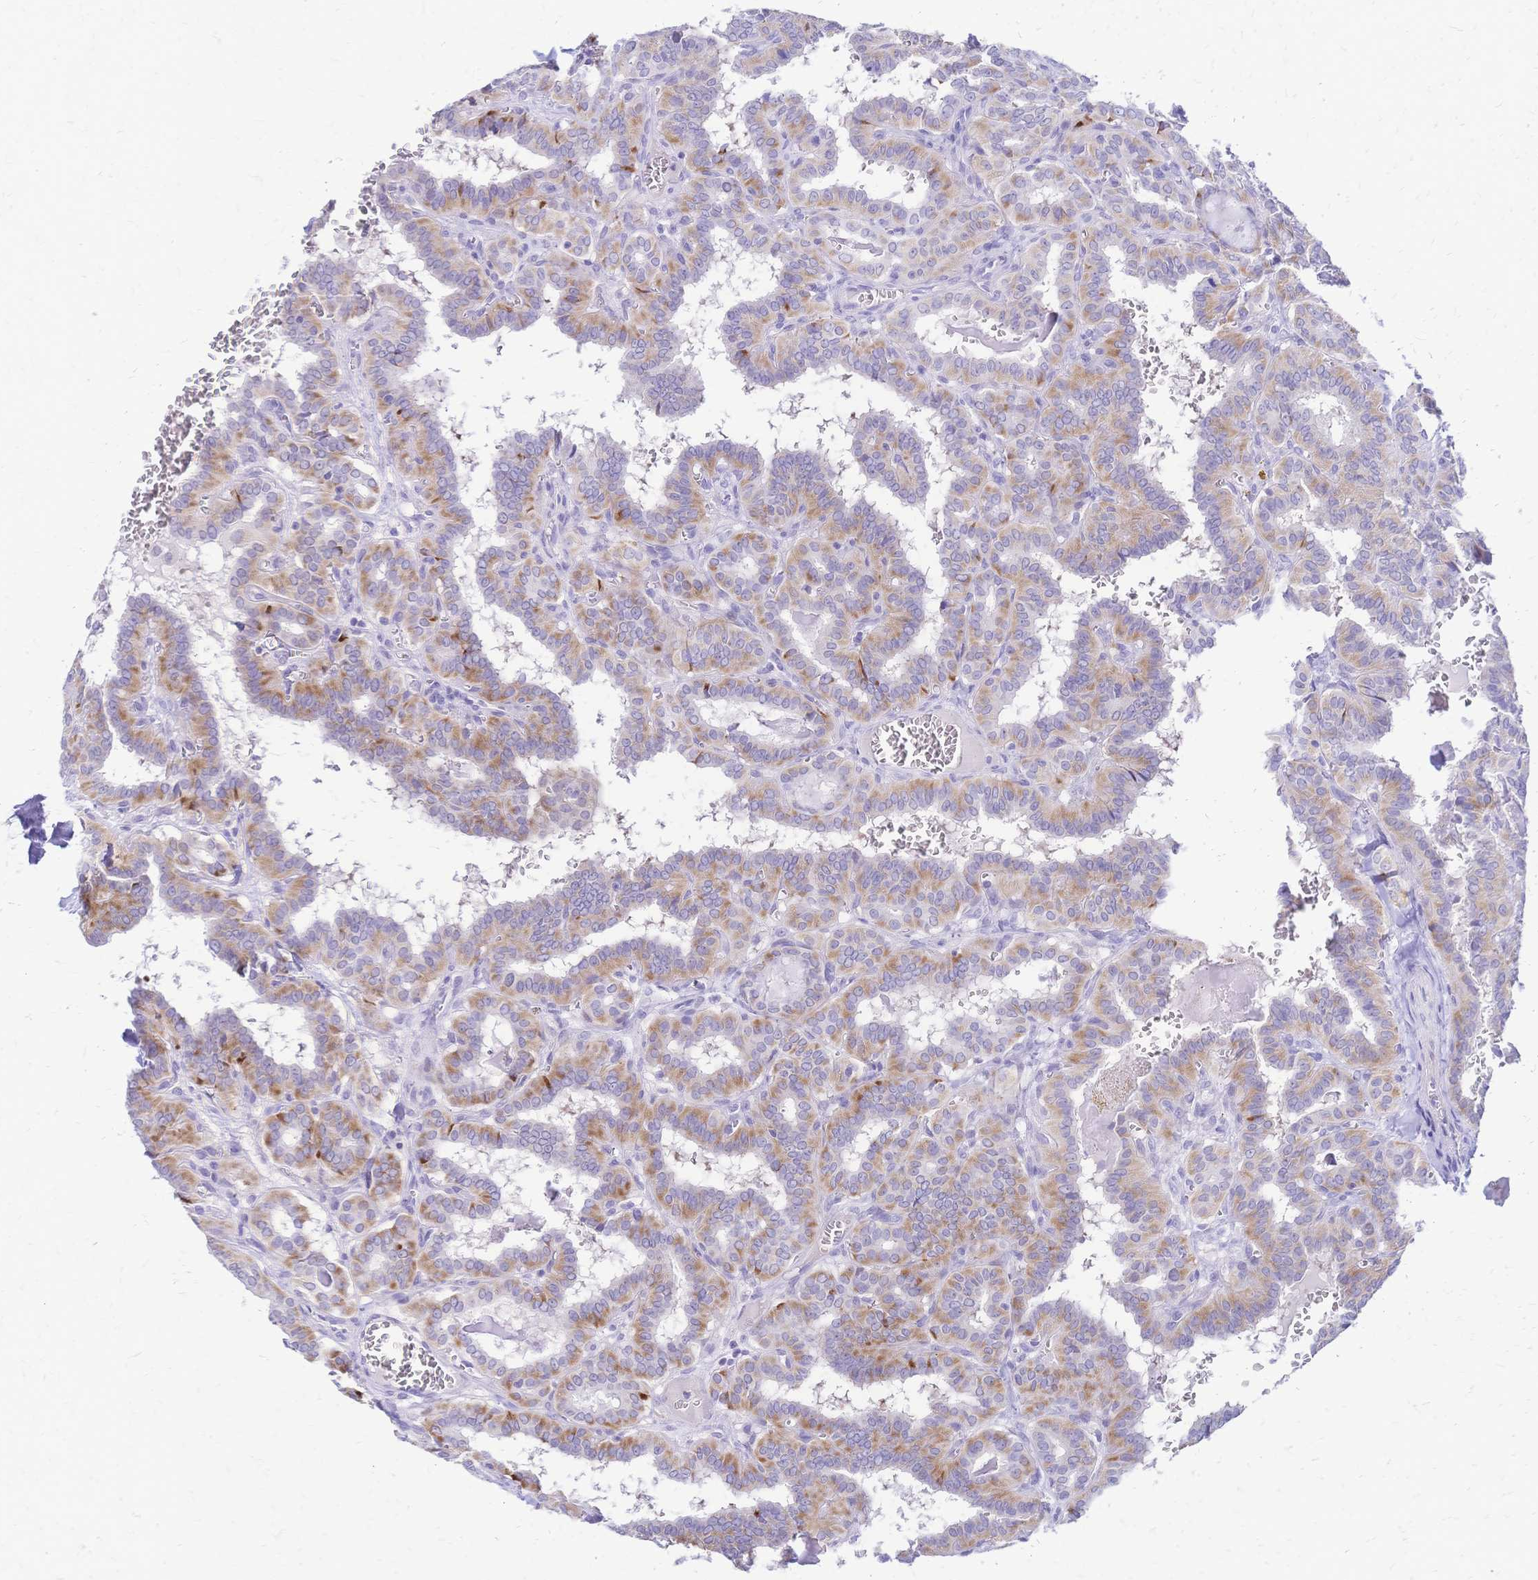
{"staining": {"intensity": "moderate", "quantity": "25%-75%", "location": "cytoplasmic/membranous"}, "tissue": "thyroid cancer", "cell_type": "Tumor cells", "image_type": "cancer", "snomed": [{"axis": "morphology", "description": "Papillary adenocarcinoma, NOS"}, {"axis": "topography", "description": "Thyroid gland"}], "caption": "The immunohistochemical stain labels moderate cytoplasmic/membranous staining in tumor cells of thyroid cancer (papillary adenocarcinoma) tissue. (Brightfield microscopy of DAB IHC at high magnification).", "gene": "GRB7", "patient": {"sex": "female", "age": 21}}